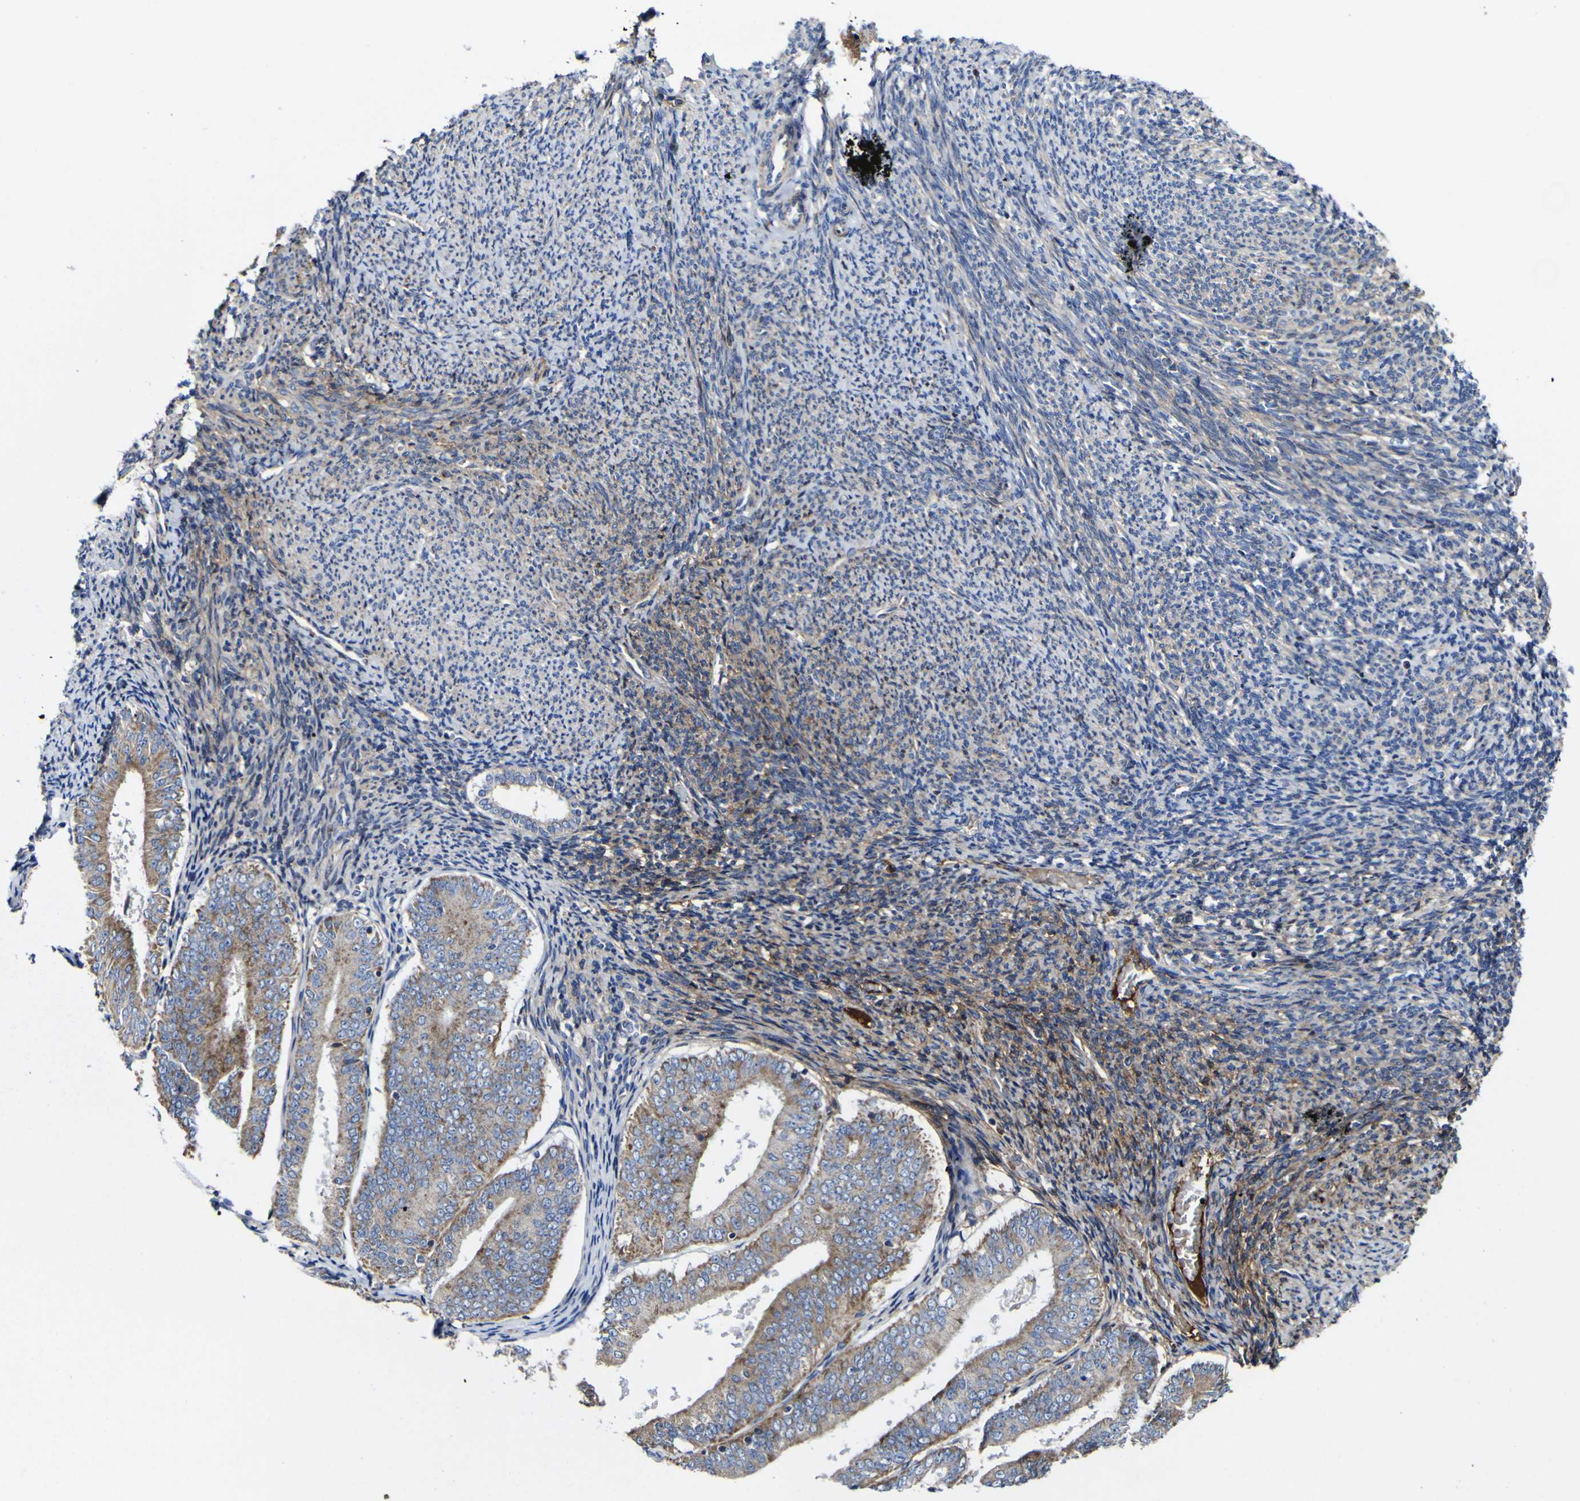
{"staining": {"intensity": "moderate", "quantity": ">75%", "location": "cytoplasmic/membranous"}, "tissue": "endometrial cancer", "cell_type": "Tumor cells", "image_type": "cancer", "snomed": [{"axis": "morphology", "description": "Adenocarcinoma, NOS"}, {"axis": "topography", "description": "Endometrium"}], "caption": "Moderate cytoplasmic/membranous positivity is identified in about >75% of tumor cells in endometrial adenocarcinoma.", "gene": "CCDC90B", "patient": {"sex": "female", "age": 63}}